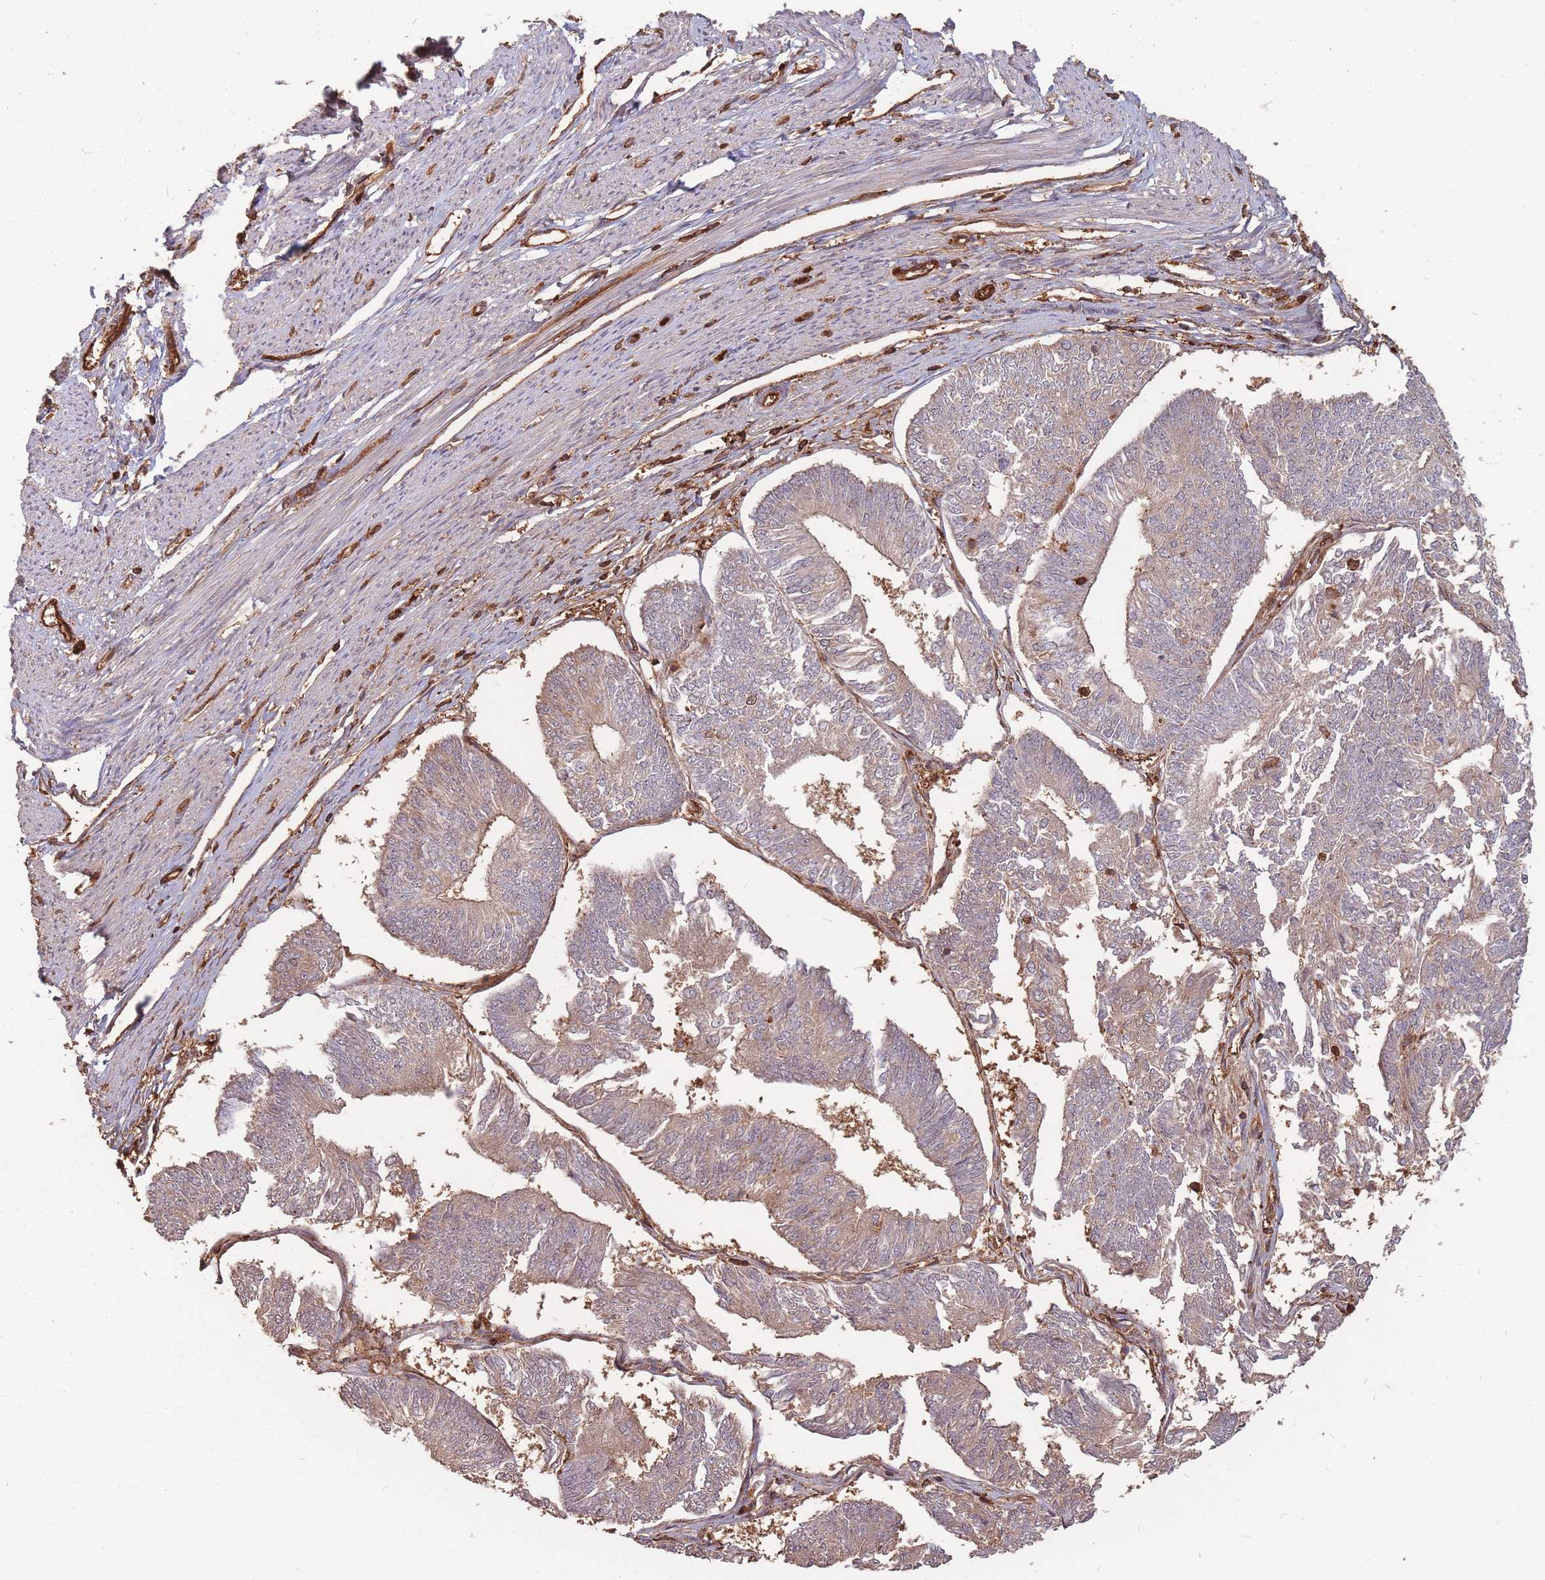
{"staining": {"intensity": "moderate", "quantity": "25%-75%", "location": "cytoplasmic/membranous"}, "tissue": "endometrial cancer", "cell_type": "Tumor cells", "image_type": "cancer", "snomed": [{"axis": "morphology", "description": "Adenocarcinoma, NOS"}, {"axis": "topography", "description": "Endometrium"}], "caption": "Endometrial cancer stained for a protein (brown) reveals moderate cytoplasmic/membranous positive staining in about 25%-75% of tumor cells.", "gene": "PLS3", "patient": {"sex": "female", "age": 58}}